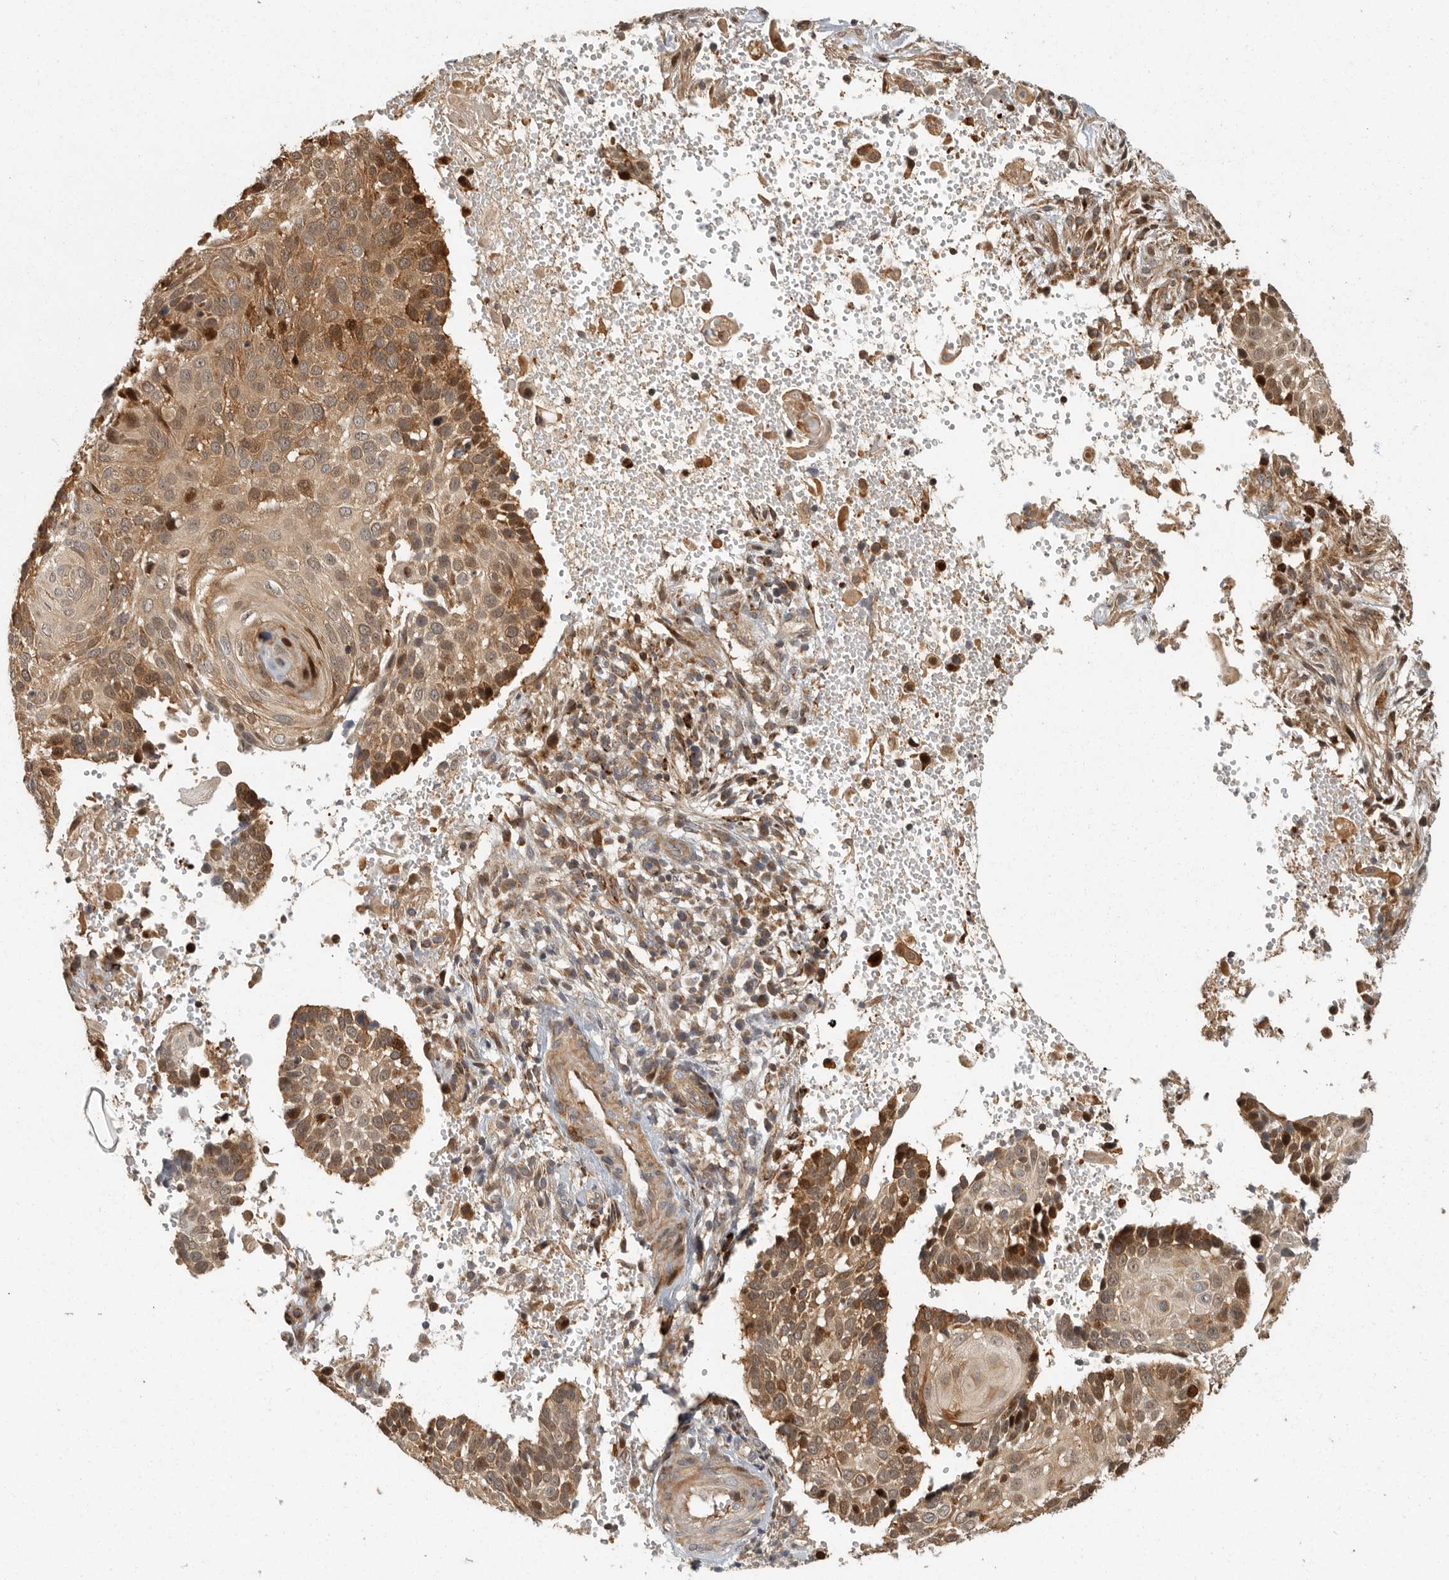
{"staining": {"intensity": "strong", "quantity": "25%-75%", "location": "cytoplasmic/membranous,nuclear"}, "tissue": "cervical cancer", "cell_type": "Tumor cells", "image_type": "cancer", "snomed": [{"axis": "morphology", "description": "Squamous cell carcinoma, NOS"}, {"axis": "topography", "description": "Cervix"}], "caption": "Cervical cancer stained for a protein (brown) demonstrates strong cytoplasmic/membranous and nuclear positive positivity in about 25%-75% of tumor cells.", "gene": "SWT1", "patient": {"sex": "female", "age": 74}}